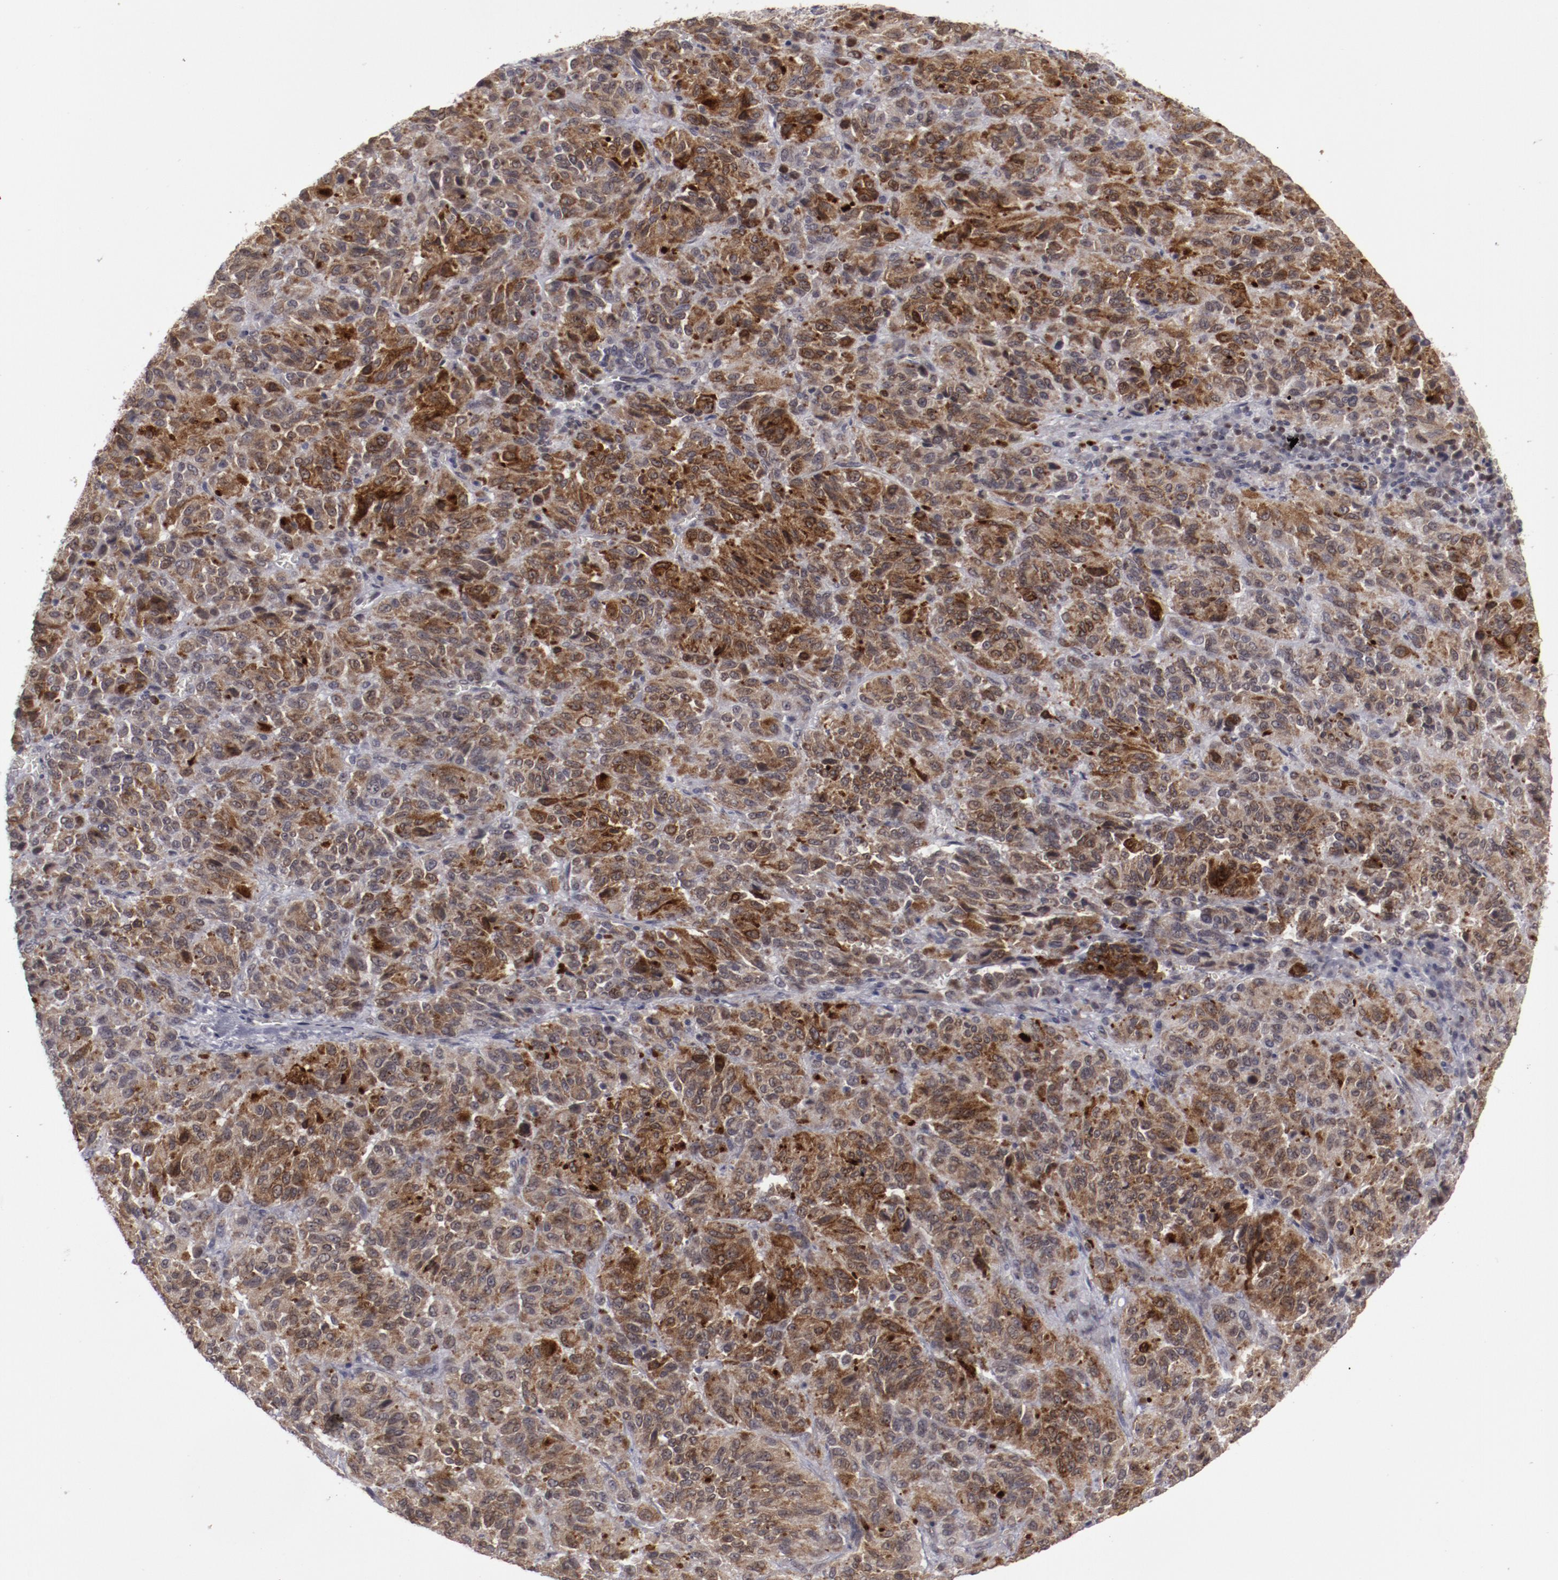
{"staining": {"intensity": "strong", "quantity": "25%-75%", "location": "cytoplasmic/membranous"}, "tissue": "melanoma", "cell_type": "Tumor cells", "image_type": "cancer", "snomed": [{"axis": "morphology", "description": "Malignant melanoma, Metastatic site"}, {"axis": "topography", "description": "Lung"}], "caption": "Melanoma stained with a protein marker exhibits strong staining in tumor cells.", "gene": "LEF1", "patient": {"sex": "male", "age": 64}}